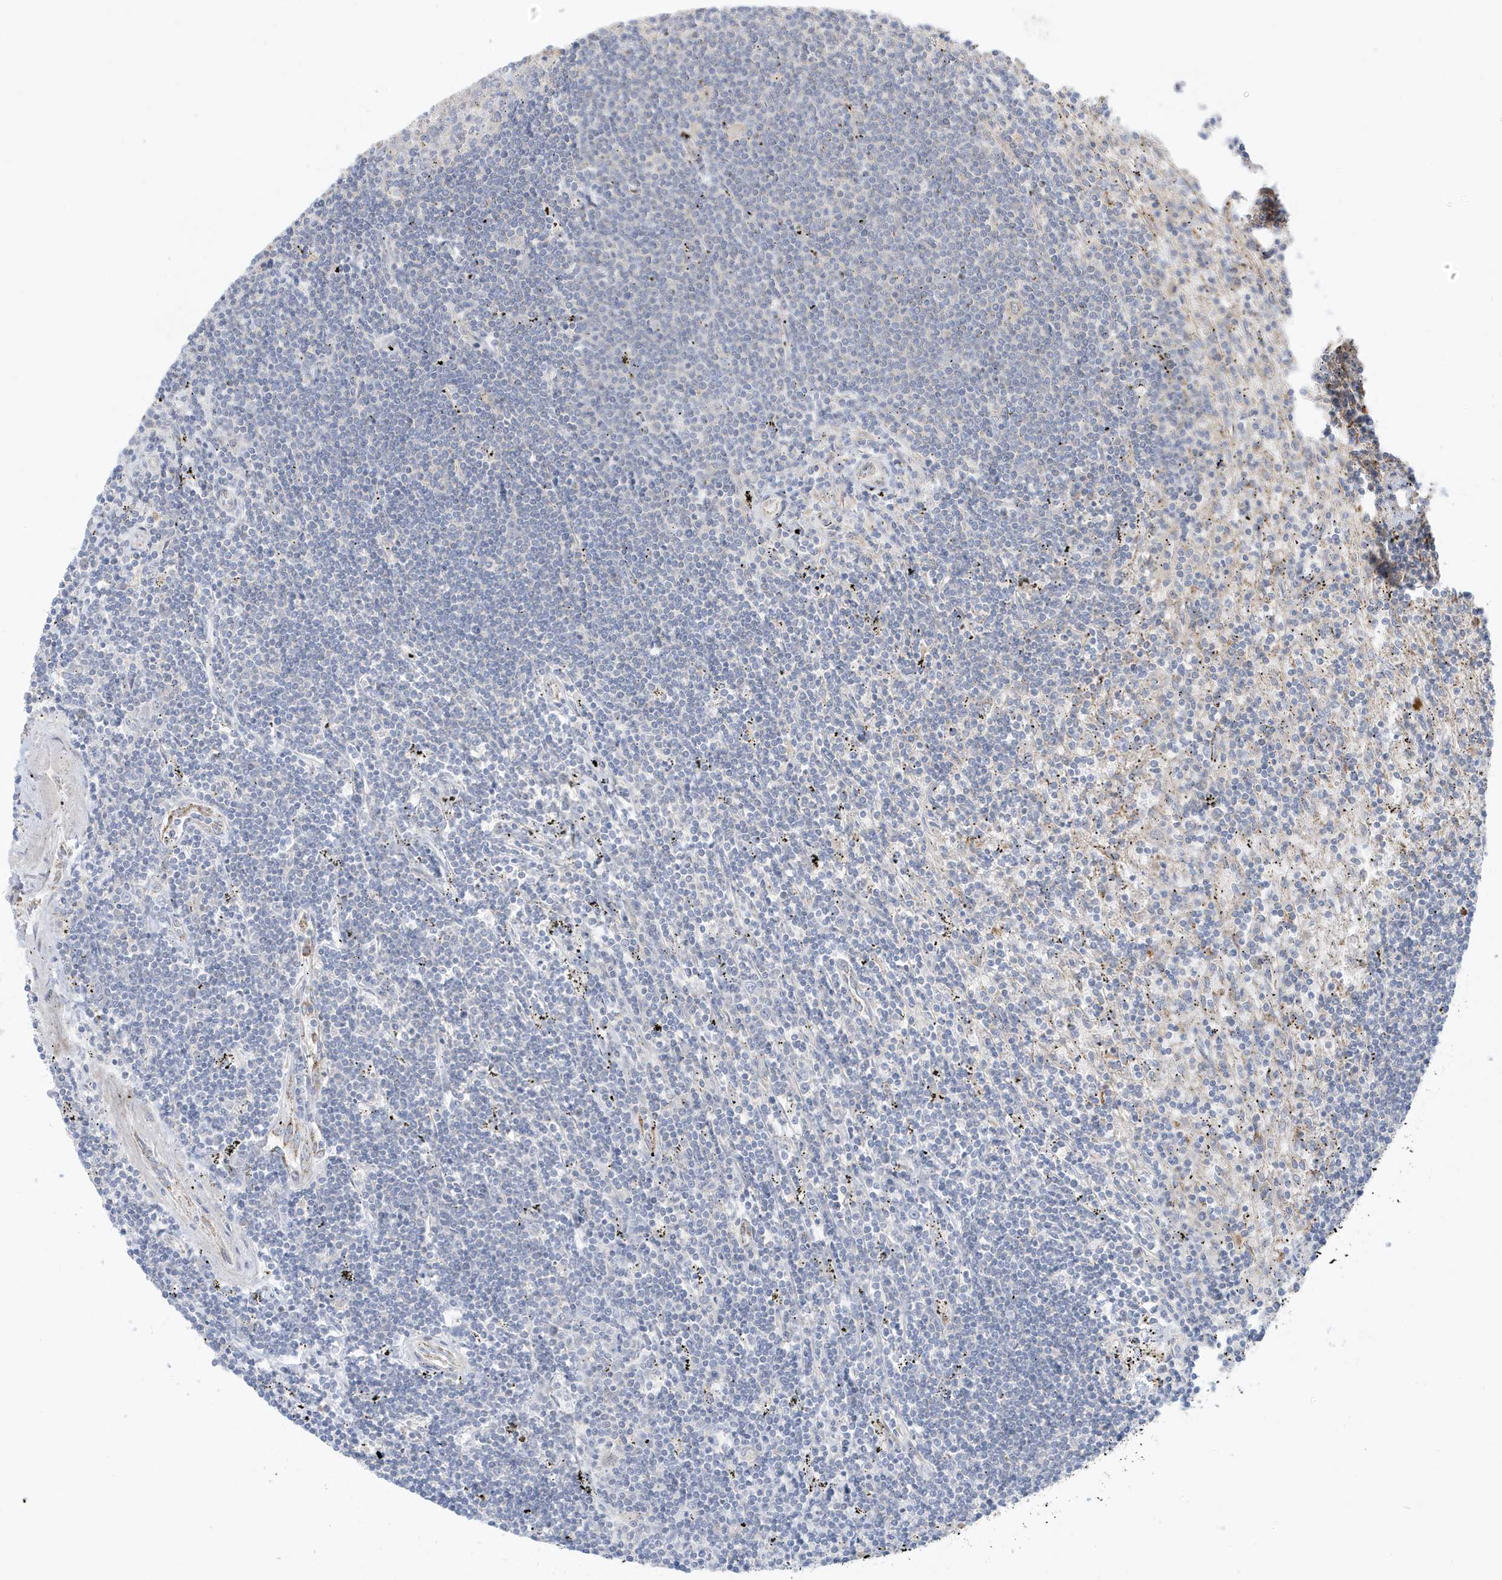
{"staining": {"intensity": "negative", "quantity": "none", "location": "none"}, "tissue": "lymphoma", "cell_type": "Tumor cells", "image_type": "cancer", "snomed": [{"axis": "morphology", "description": "Malignant lymphoma, non-Hodgkin's type, Low grade"}, {"axis": "topography", "description": "Spleen"}], "caption": "Immunohistochemistry histopathology image of neoplastic tissue: human lymphoma stained with DAB (3,3'-diaminobenzidine) shows no significant protein expression in tumor cells.", "gene": "IFT57", "patient": {"sex": "male", "age": 76}}